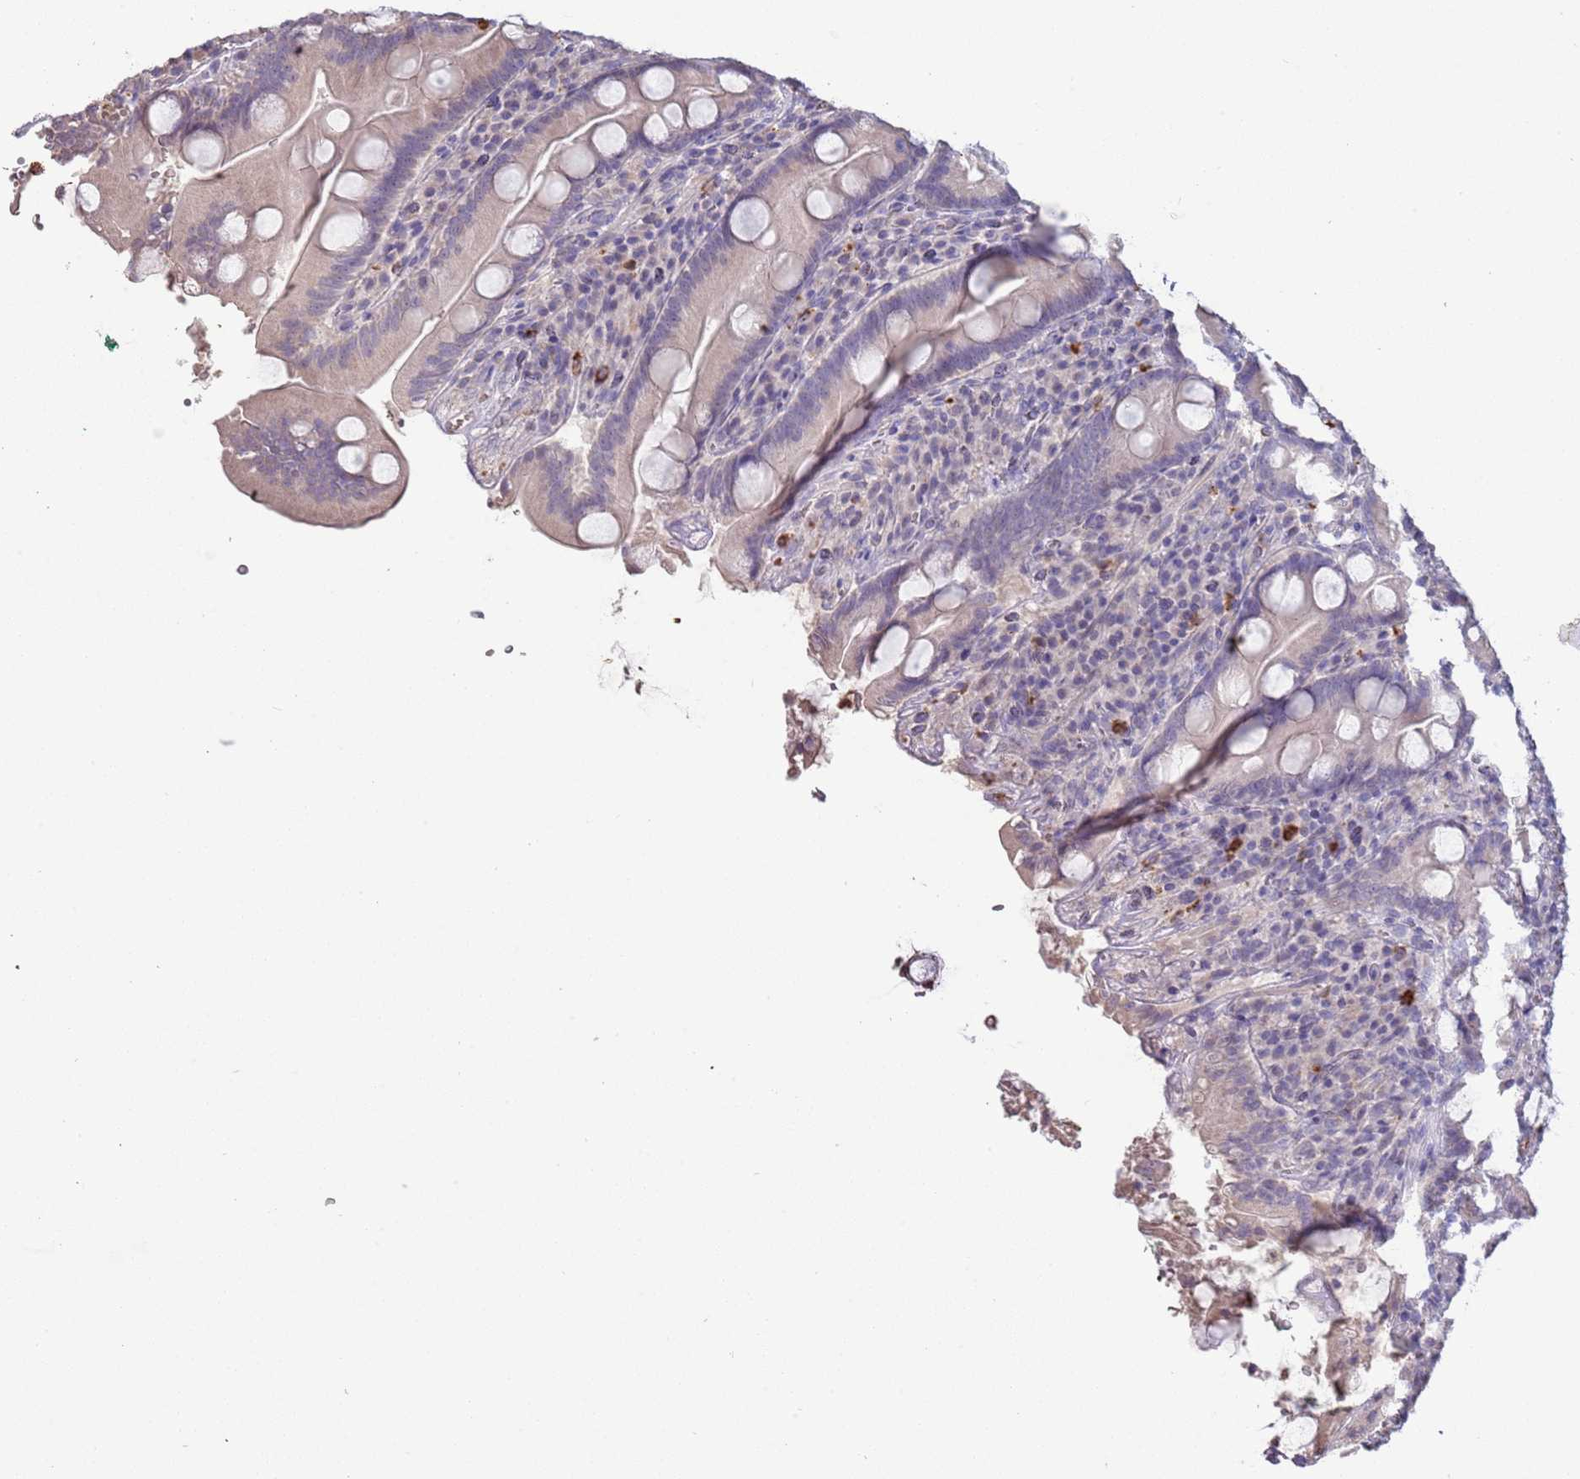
{"staining": {"intensity": "moderate", "quantity": "<25%", "location": "cytoplasmic/membranous"}, "tissue": "duodenum", "cell_type": "Glandular cells", "image_type": "normal", "snomed": [{"axis": "morphology", "description": "Normal tissue, NOS"}, {"axis": "topography", "description": "Duodenum"}], "caption": "High-magnification brightfield microscopy of normal duodenum stained with DAB (3,3'-diaminobenzidine) (brown) and counterstained with hematoxylin (blue). glandular cells exhibit moderate cytoplasmic/membranous staining is appreciated in about<25% of cells.", "gene": "P2RY13", "patient": {"sex": "male", "age": 35}}